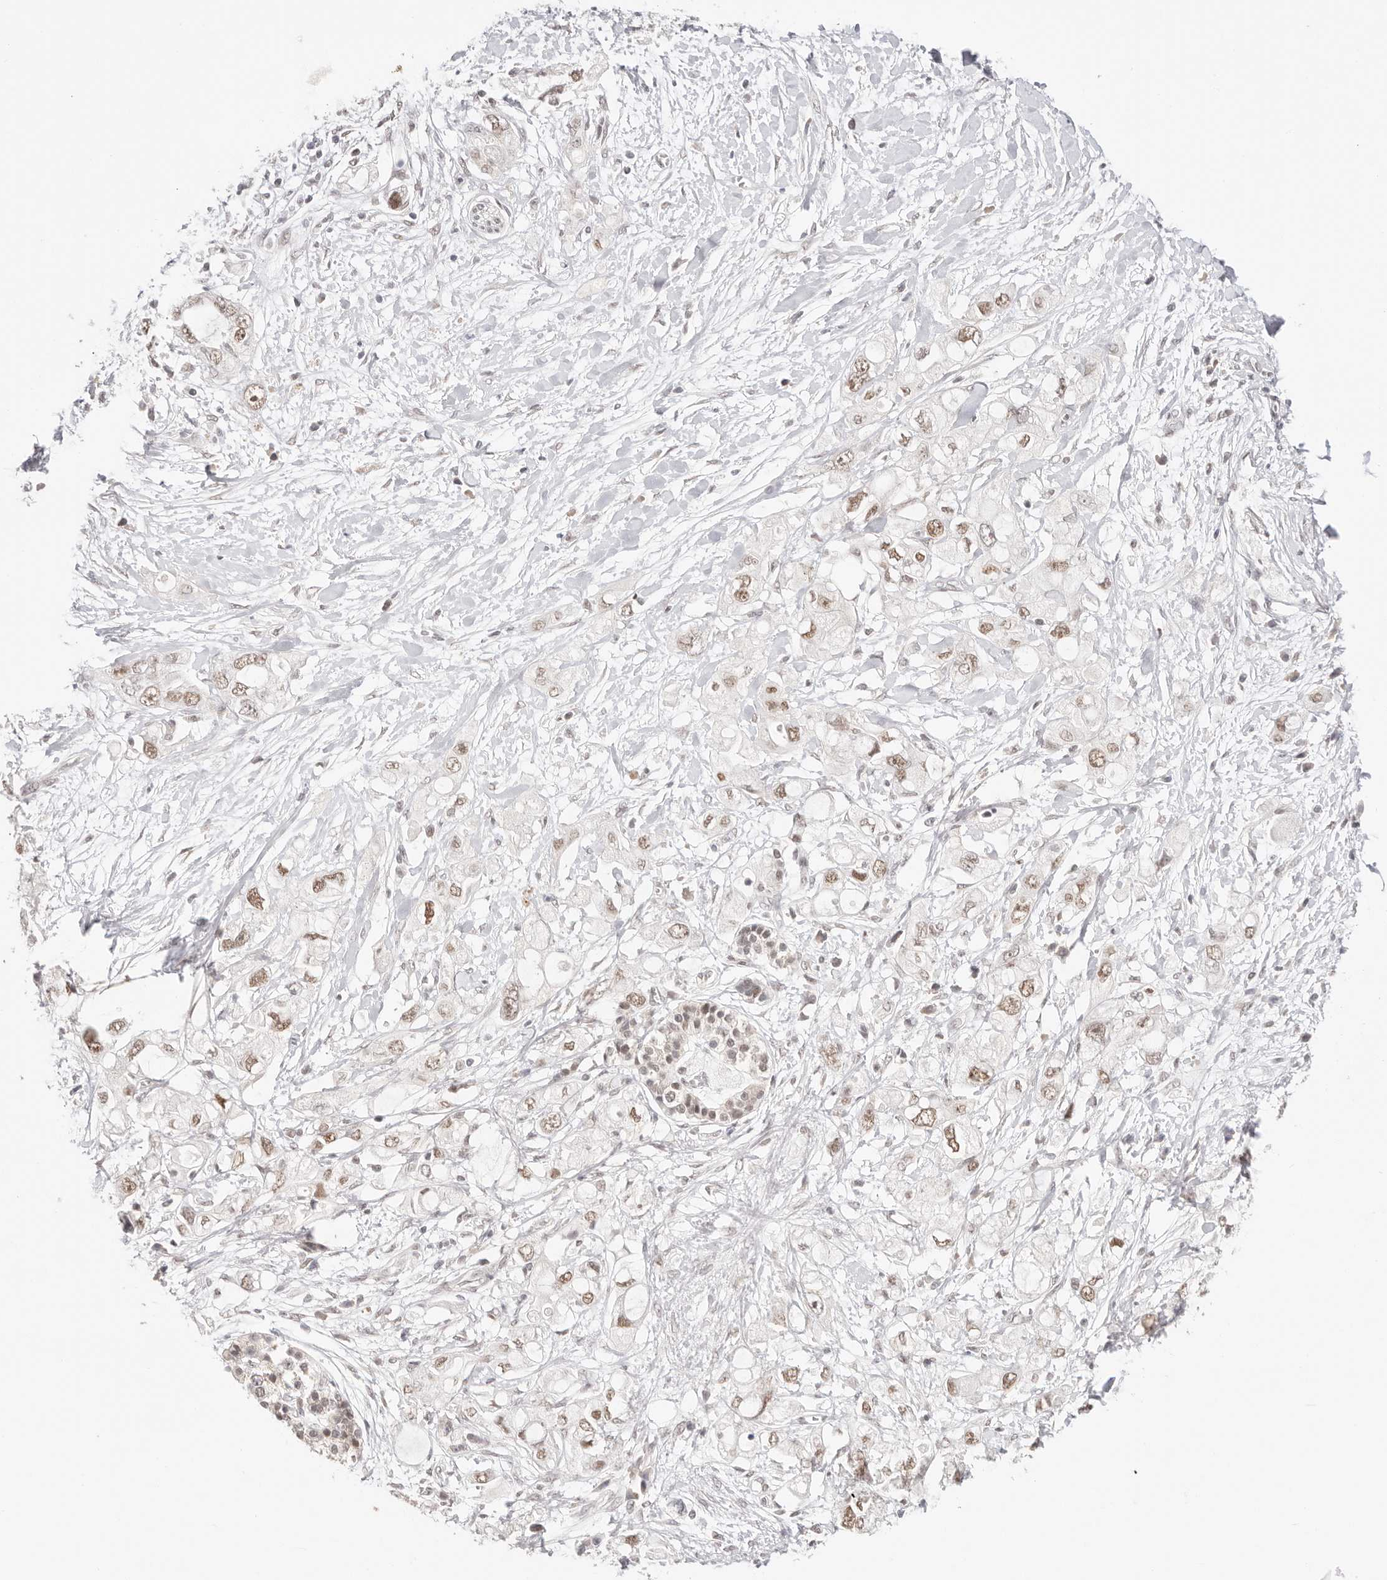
{"staining": {"intensity": "moderate", "quantity": ">75%", "location": "nuclear"}, "tissue": "pancreatic cancer", "cell_type": "Tumor cells", "image_type": "cancer", "snomed": [{"axis": "morphology", "description": "Adenocarcinoma, NOS"}, {"axis": "topography", "description": "Pancreas"}], "caption": "Immunohistochemistry photomicrograph of neoplastic tissue: human adenocarcinoma (pancreatic) stained using immunohistochemistry shows medium levels of moderate protein expression localized specifically in the nuclear of tumor cells, appearing as a nuclear brown color.", "gene": "RFC3", "patient": {"sex": "female", "age": 56}}